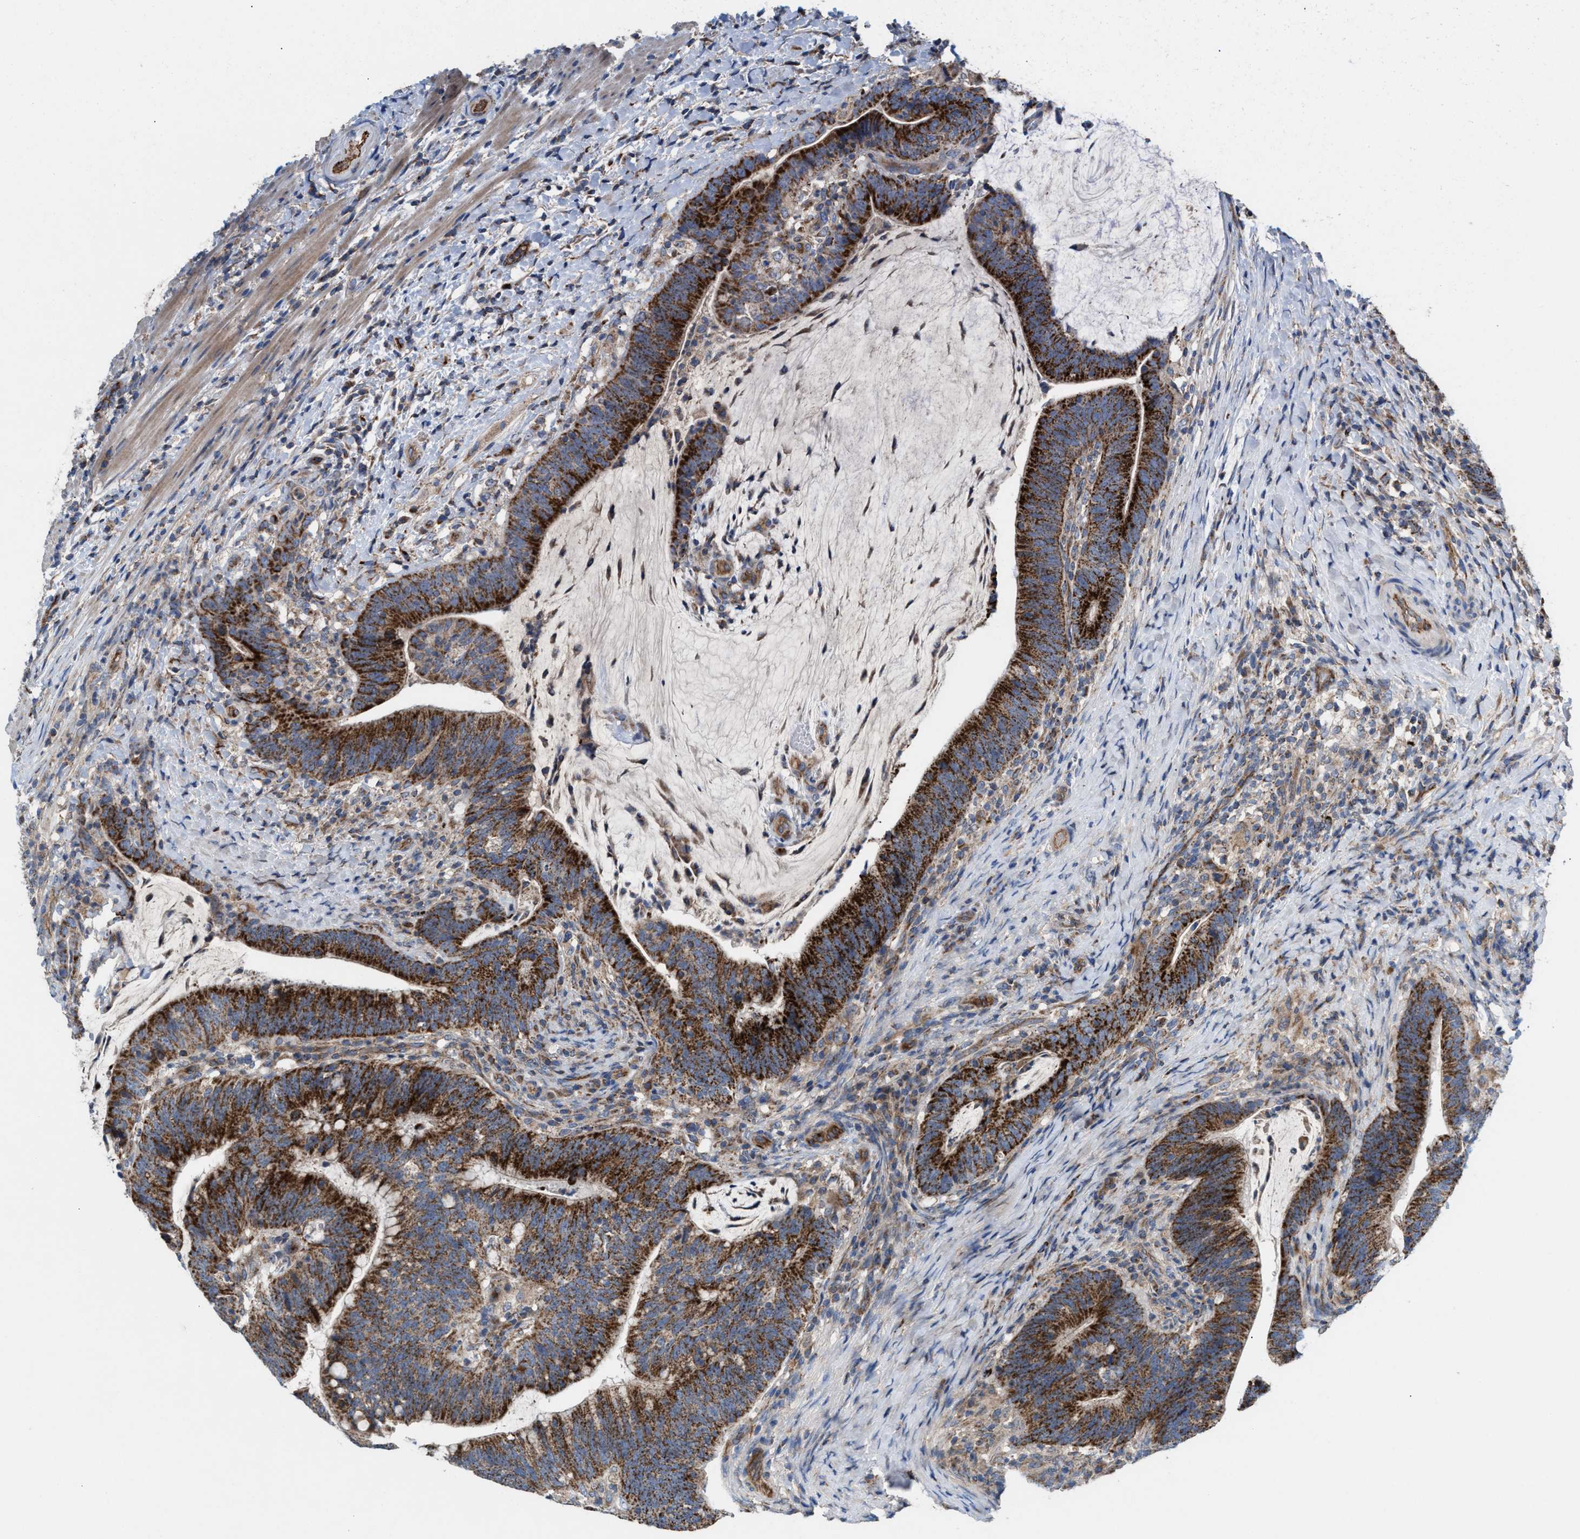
{"staining": {"intensity": "strong", "quantity": ">75%", "location": "cytoplasmic/membranous"}, "tissue": "colorectal cancer", "cell_type": "Tumor cells", "image_type": "cancer", "snomed": [{"axis": "morphology", "description": "Adenocarcinoma, NOS"}, {"axis": "topography", "description": "Colon"}], "caption": "The image reveals staining of adenocarcinoma (colorectal), revealing strong cytoplasmic/membranous protein staining (brown color) within tumor cells.", "gene": "MRM1", "patient": {"sex": "female", "age": 66}}